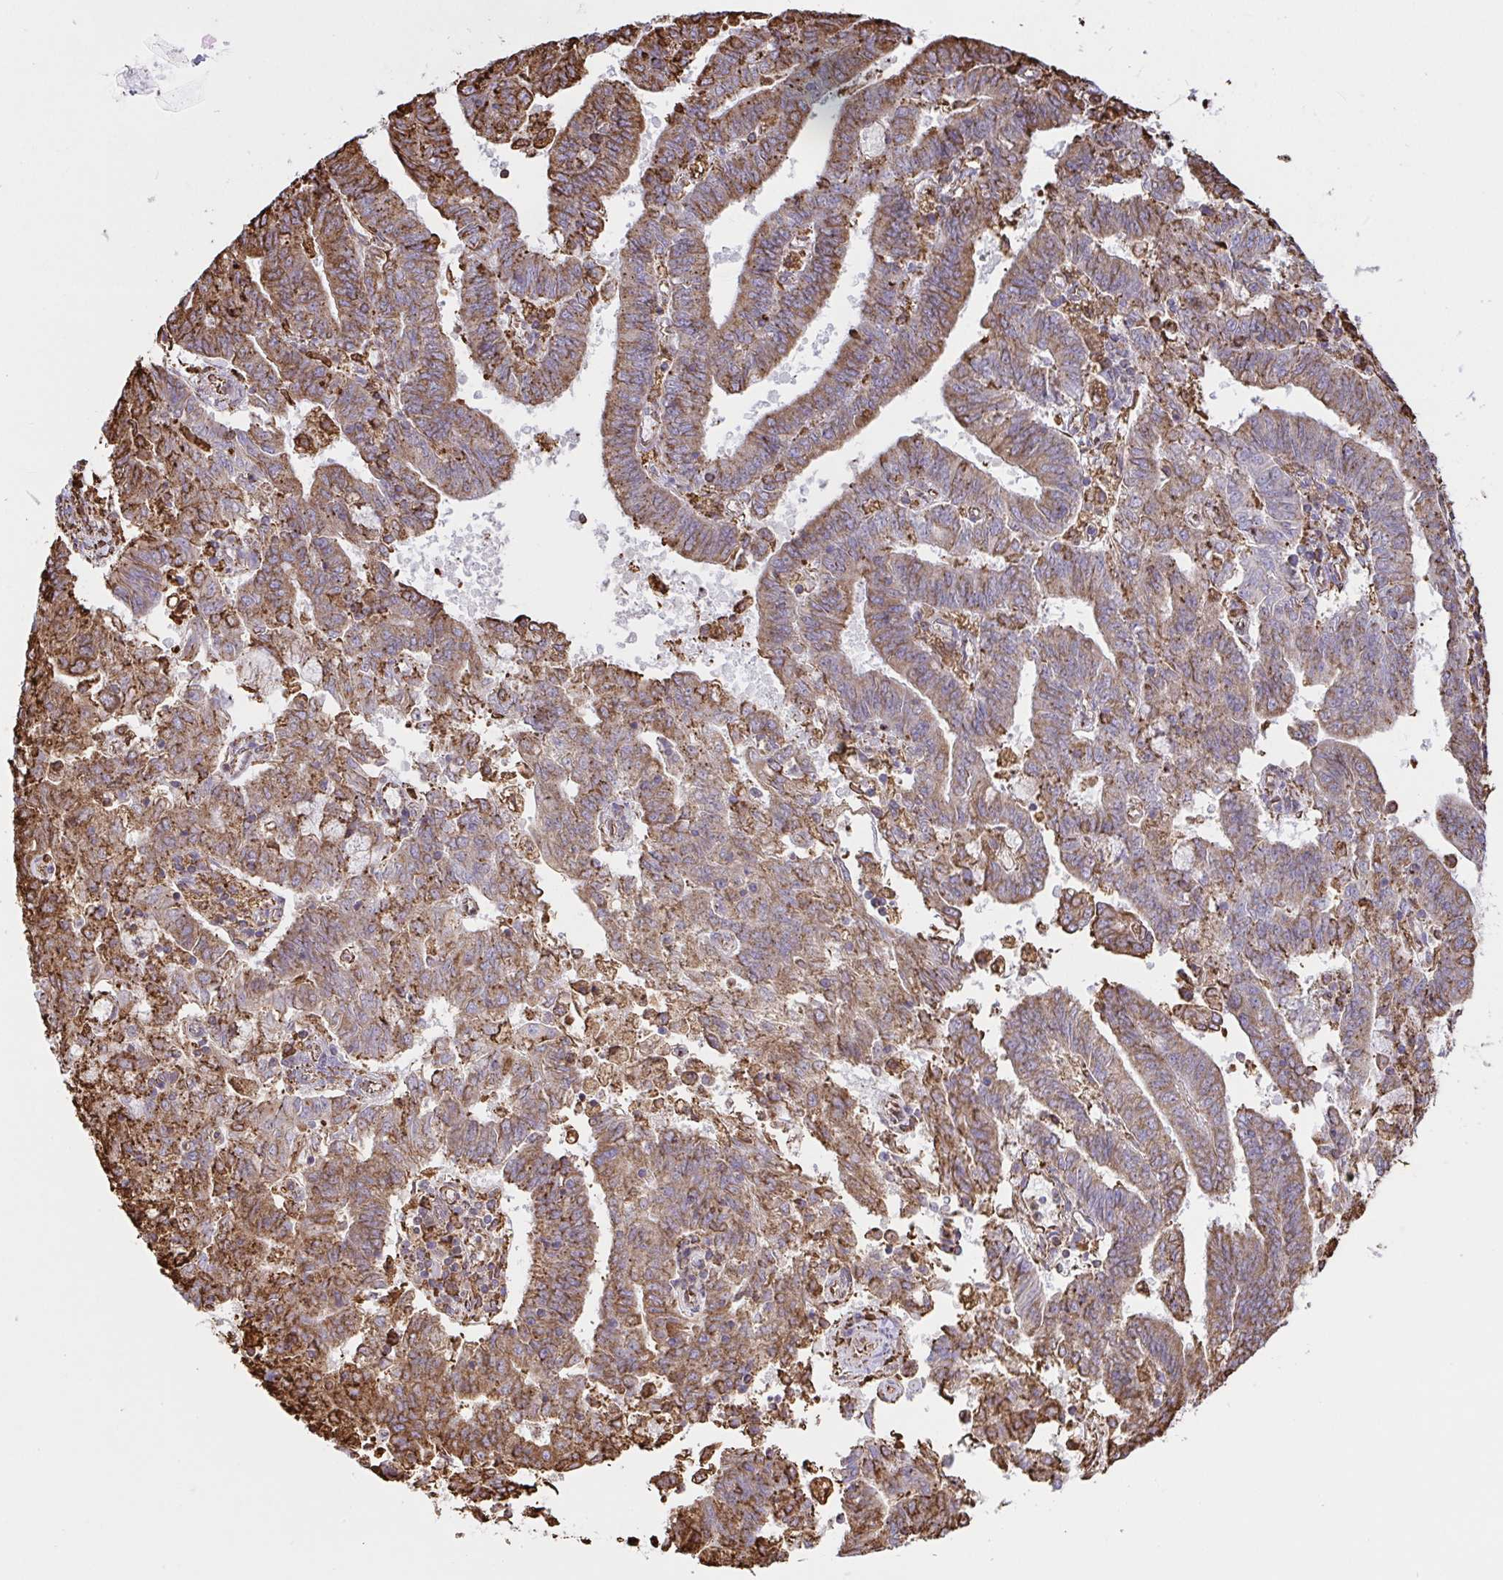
{"staining": {"intensity": "moderate", "quantity": ">75%", "location": "cytoplasmic/membranous"}, "tissue": "endometrial cancer", "cell_type": "Tumor cells", "image_type": "cancer", "snomed": [{"axis": "morphology", "description": "Adenocarcinoma, NOS"}, {"axis": "topography", "description": "Endometrium"}], "caption": "Endometrial cancer was stained to show a protein in brown. There is medium levels of moderate cytoplasmic/membranous positivity in approximately >75% of tumor cells.", "gene": "CLGN", "patient": {"sex": "female", "age": 82}}